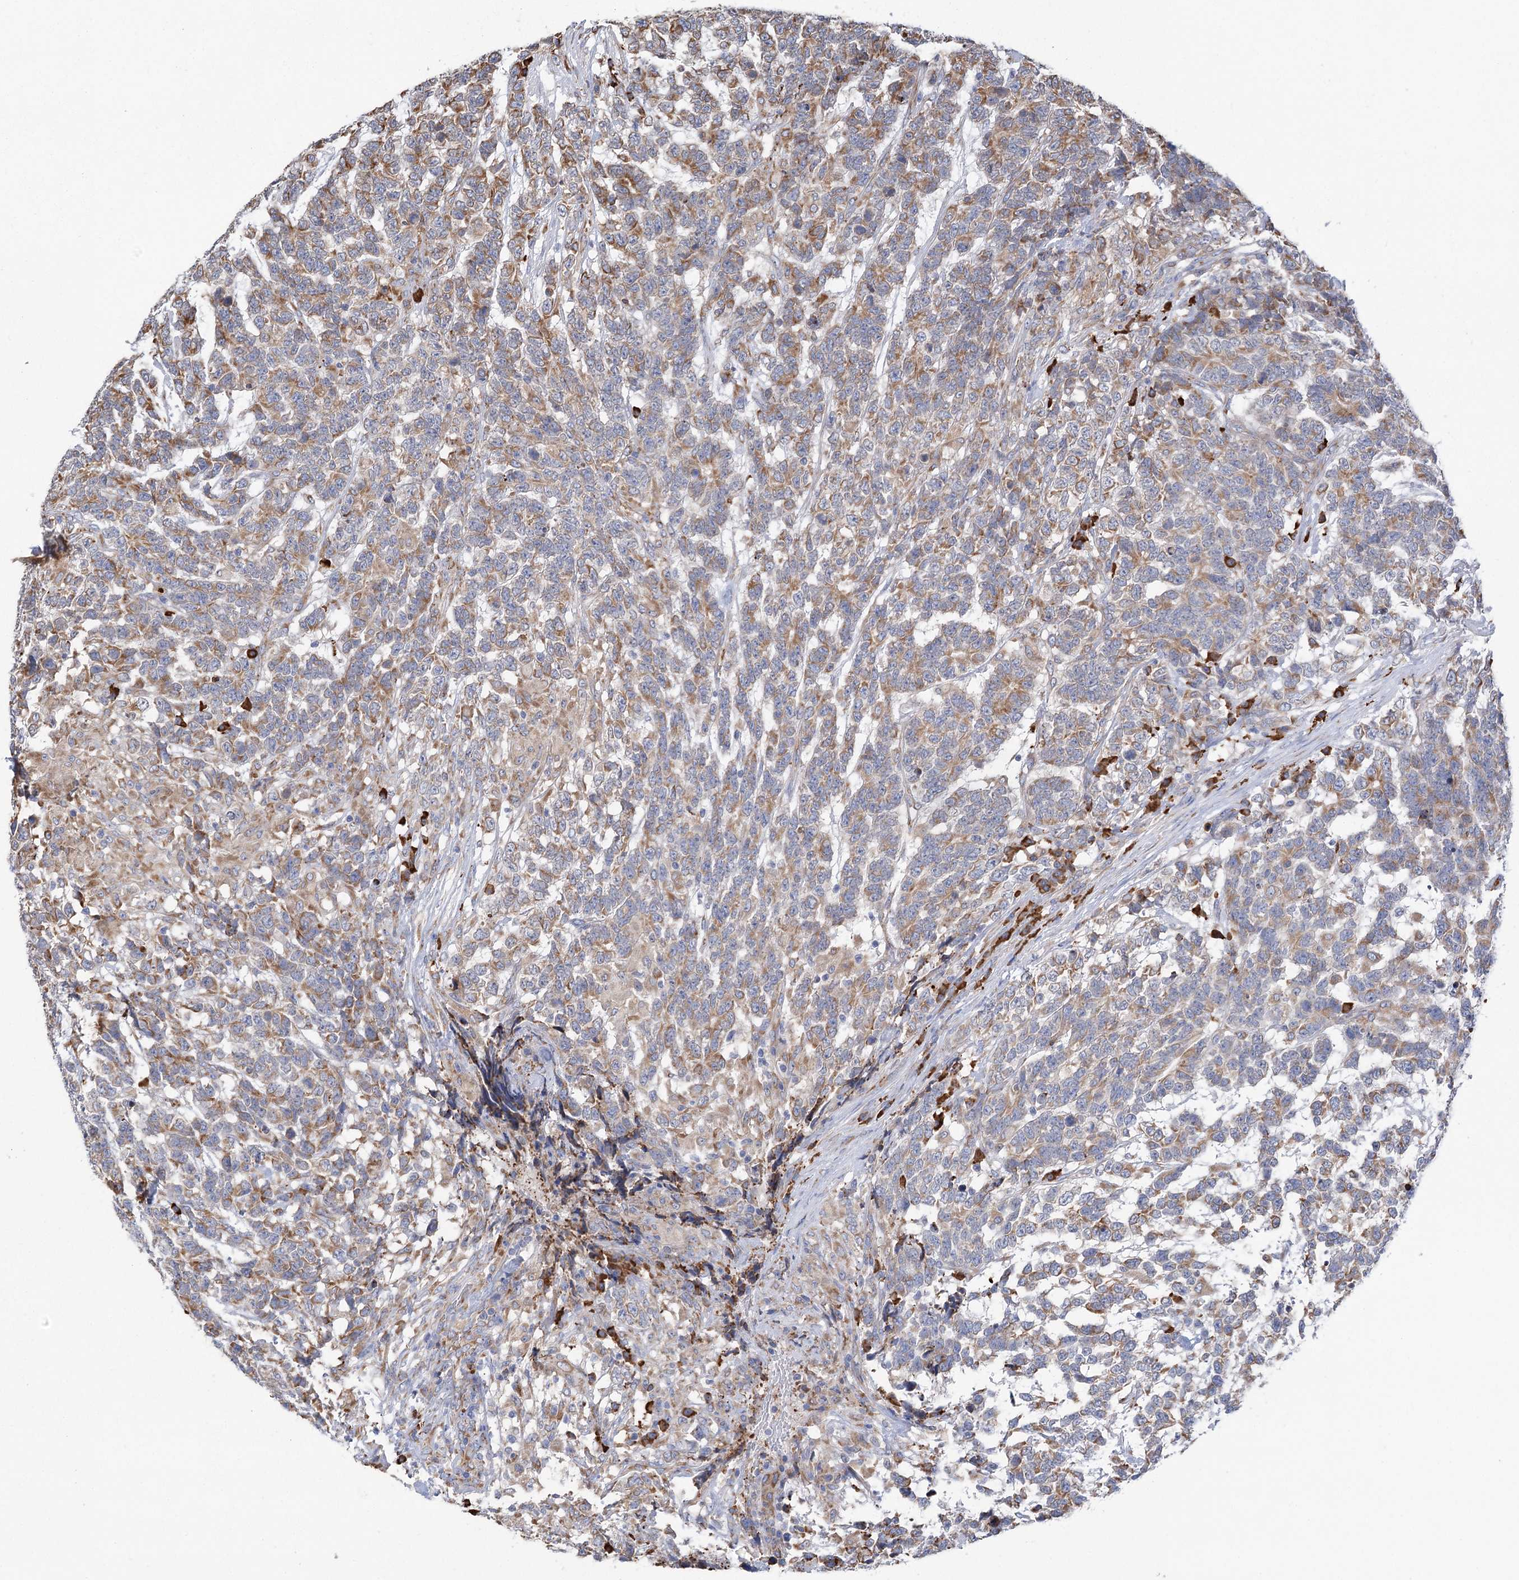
{"staining": {"intensity": "moderate", "quantity": "25%-75%", "location": "cytoplasmic/membranous"}, "tissue": "testis cancer", "cell_type": "Tumor cells", "image_type": "cancer", "snomed": [{"axis": "morphology", "description": "Carcinoma, Embryonal, NOS"}, {"axis": "topography", "description": "Testis"}], "caption": "Immunohistochemistry of testis embryonal carcinoma displays medium levels of moderate cytoplasmic/membranous staining in about 25%-75% of tumor cells. The staining is performed using DAB brown chromogen to label protein expression. The nuclei are counter-stained blue using hematoxylin.", "gene": "METTL24", "patient": {"sex": "male", "age": 26}}